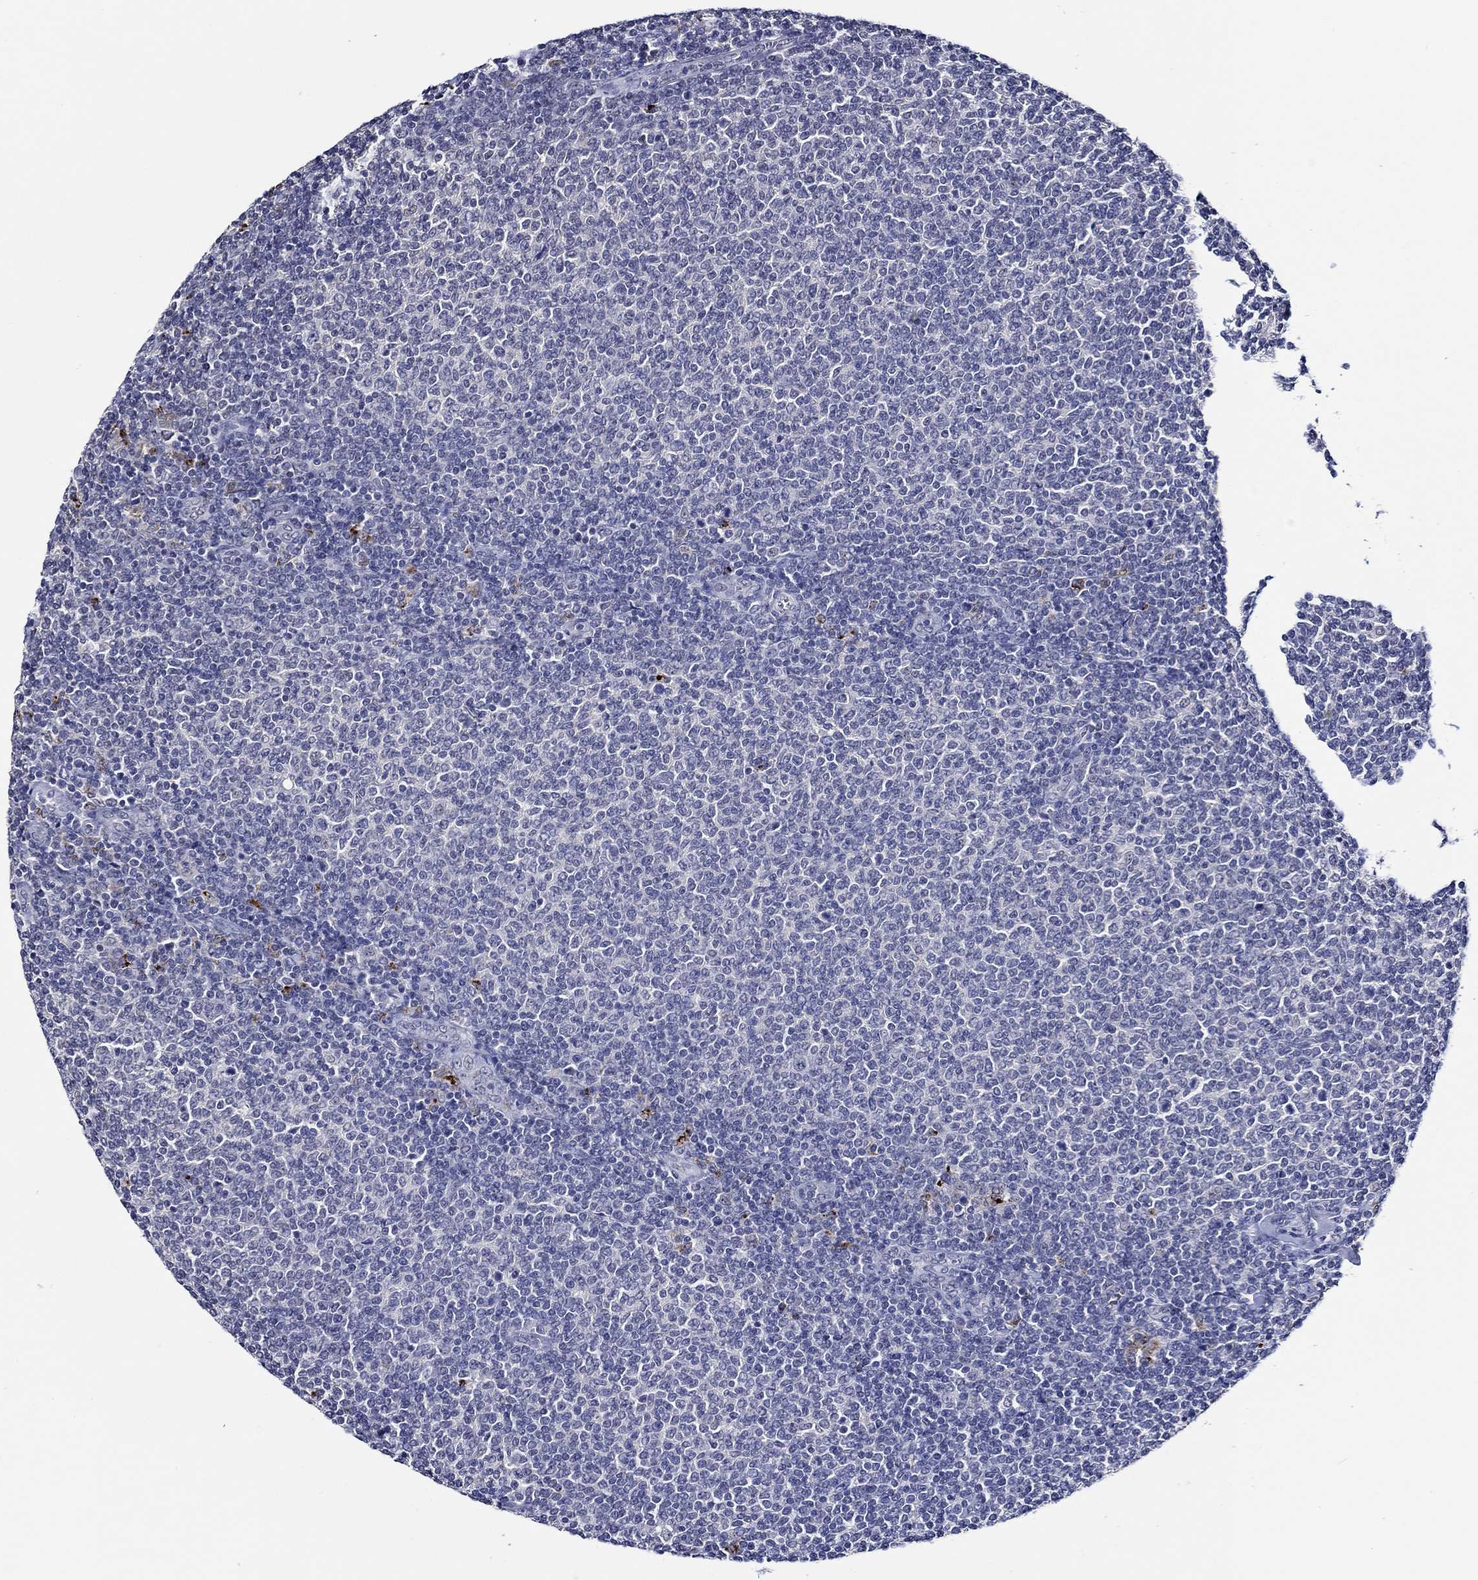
{"staining": {"intensity": "negative", "quantity": "none", "location": "none"}, "tissue": "lymphoma", "cell_type": "Tumor cells", "image_type": "cancer", "snomed": [{"axis": "morphology", "description": "Malignant lymphoma, non-Hodgkin's type, Low grade"}, {"axis": "topography", "description": "Lymph node"}], "caption": "Immunohistochemistry (IHC) photomicrograph of neoplastic tissue: human malignant lymphoma, non-Hodgkin's type (low-grade) stained with DAB (3,3'-diaminobenzidine) shows no significant protein expression in tumor cells. (DAB (3,3'-diaminobenzidine) immunohistochemistry (IHC), high magnification).", "gene": "GATA2", "patient": {"sex": "male", "age": 52}}